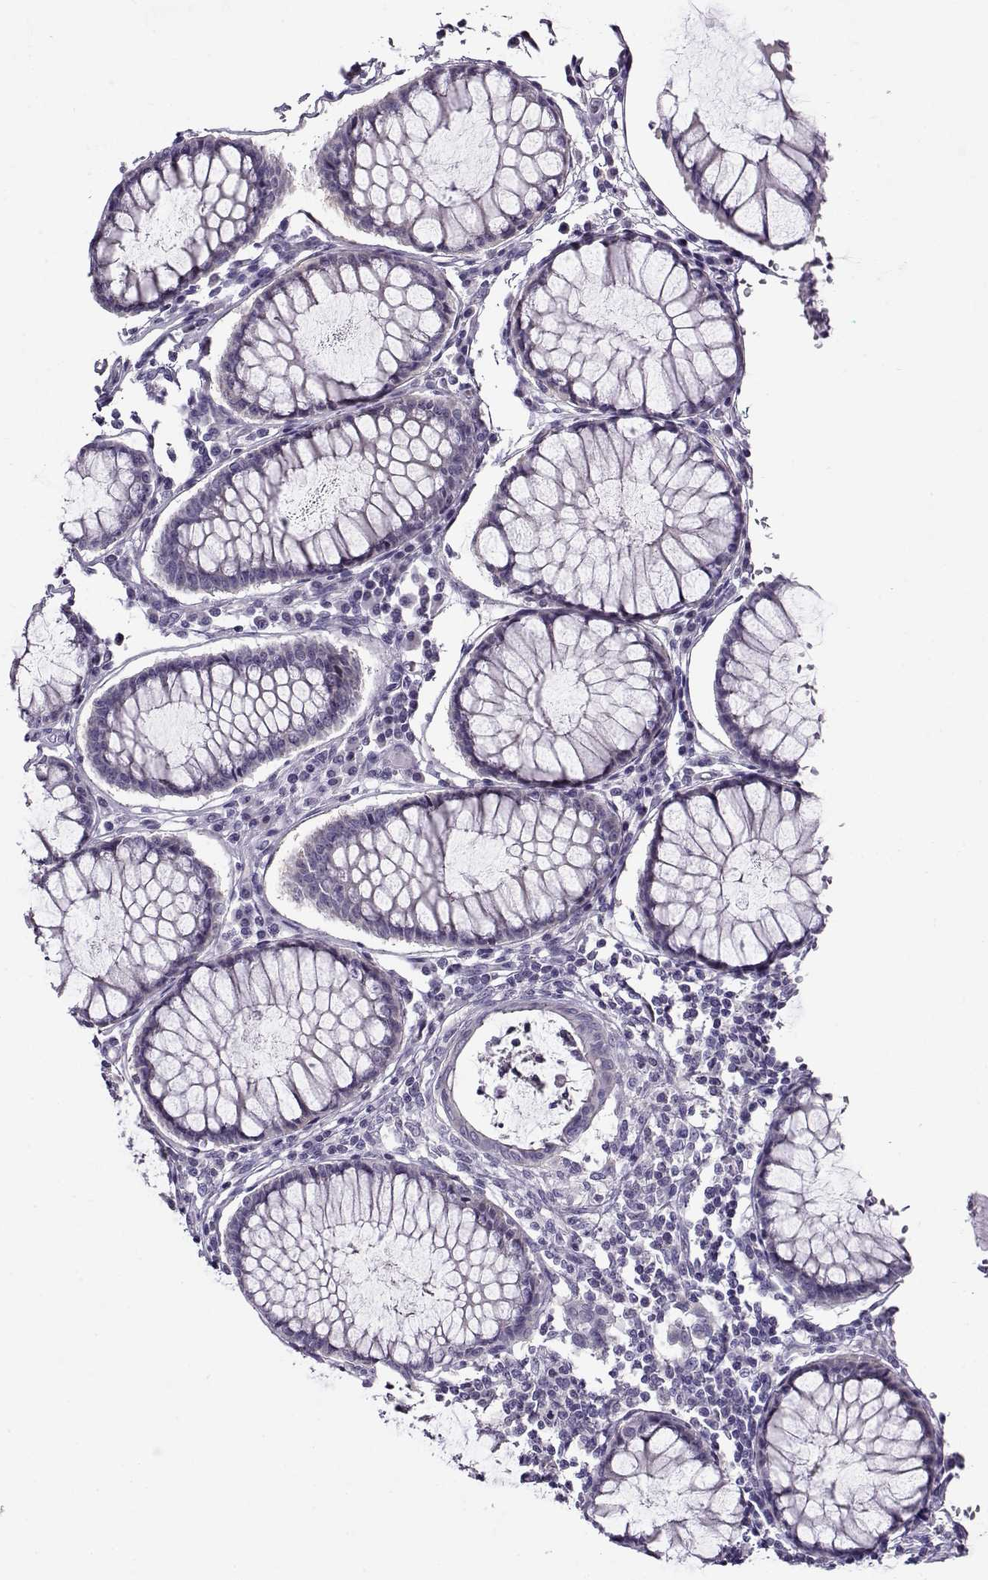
{"staining": {"intensity": "negative", "quantity": "none", "location": "none"}, "tissue": "colorectal cancer", "cell_type": "Tumor cells", "image_type": "cancer", "snomed": [{"axis": "morphology", "description": "Adenocarcinoma, NOS"}, {"axis": "topography", "description": "Colon"}], "caption": "The micrograph shows no significant expression in tumor cells of adenocarcinoma (colorectal).", "gene": "FEZF1", "patient": {"sex": "female", "age": 70}}